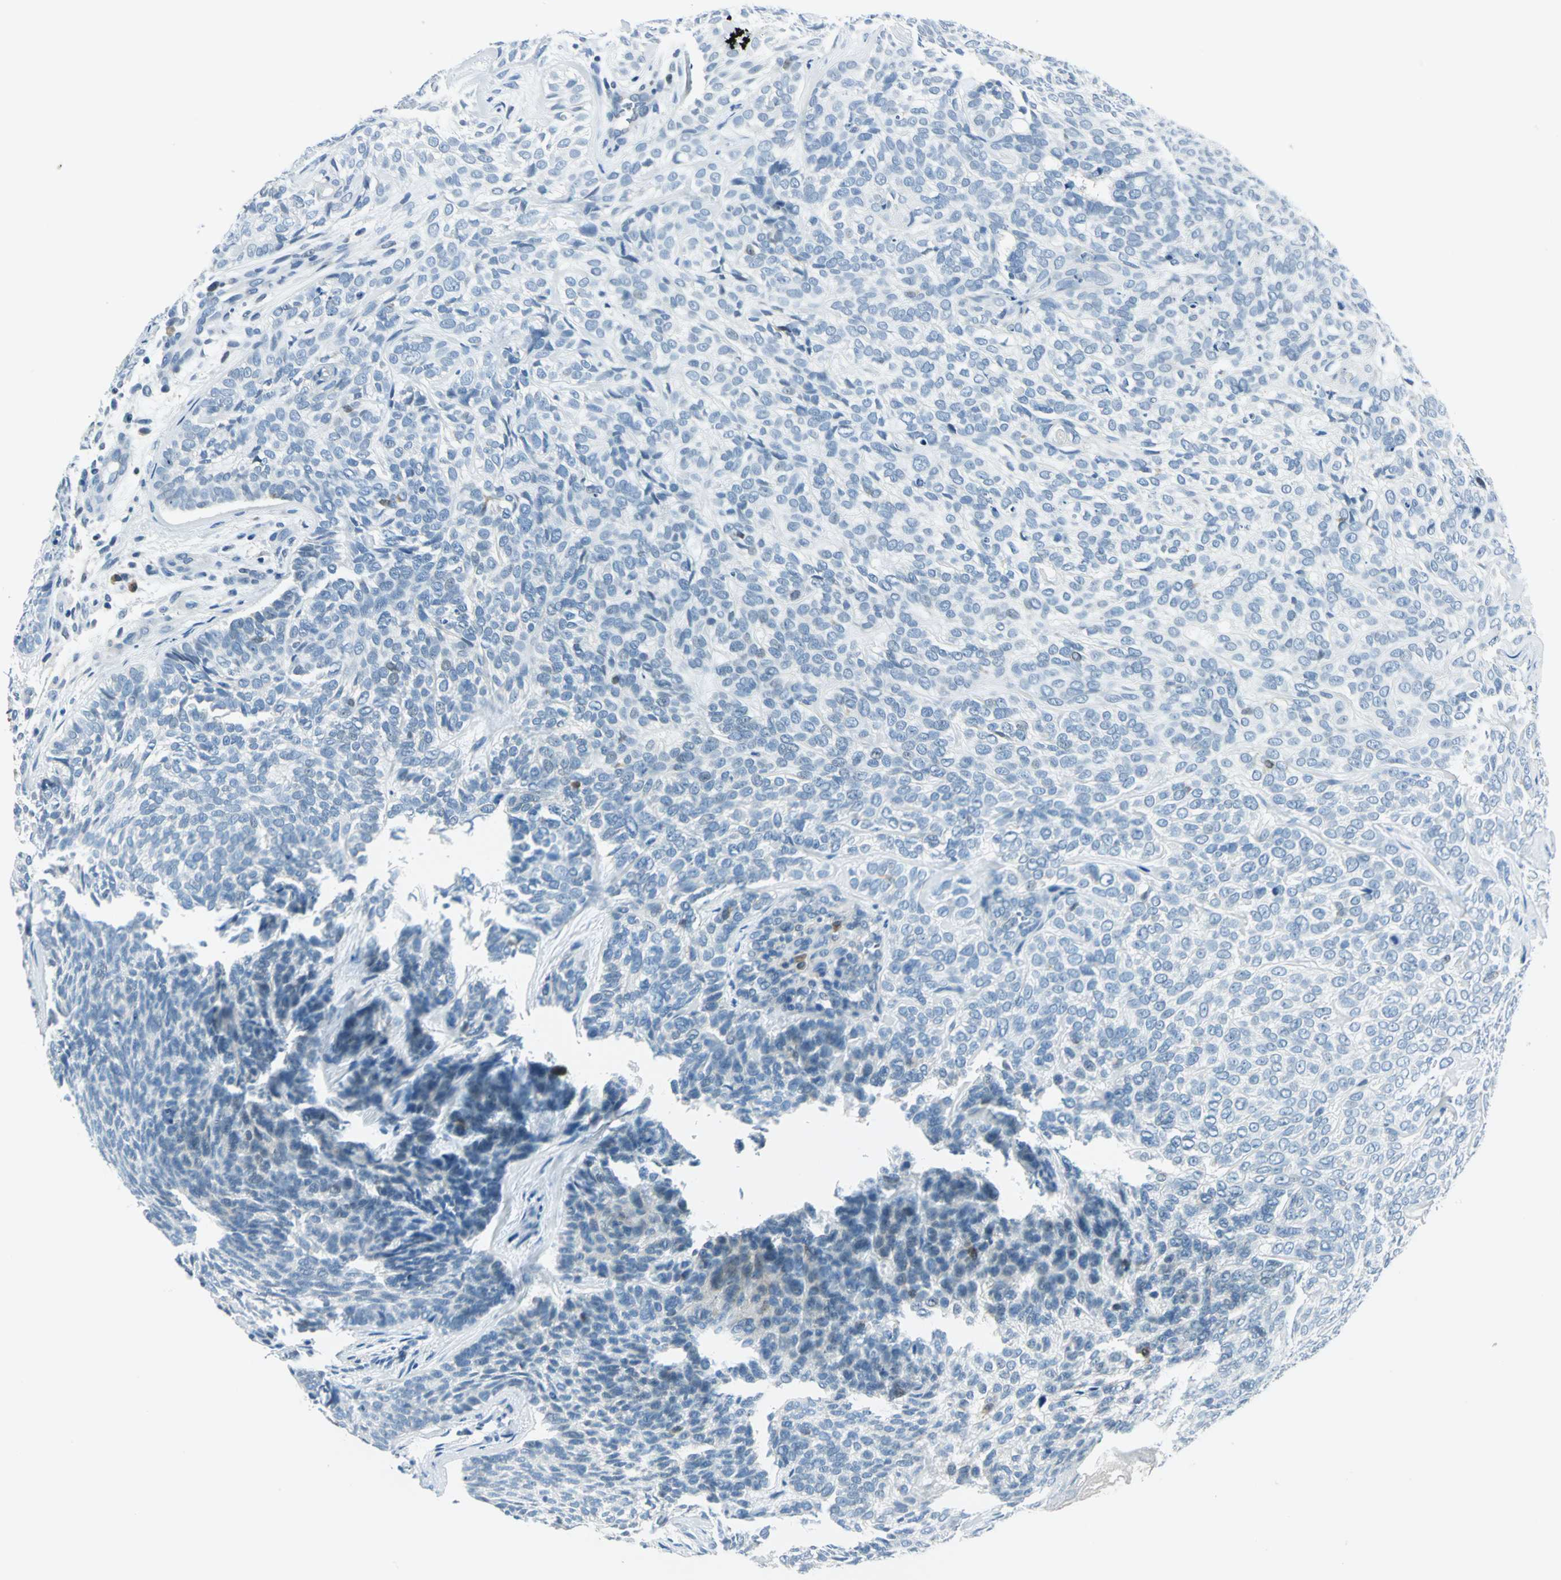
{"staining": {"intensity": "negative", "quantity": "none", "location": "none"}, "tissue": "skin cancer", "cell_type": "Tumor cells", "image_type": "cancer", "snomed": [{"axis": "morphology", "description": "Basal cell carcinoma"}, {"axis": "topography", "description": "Skin"}], "caption": "Skin cancer (basal cell carcinoma) stained for a protein using IHC reveals no staining tumor cells.", "gene": "AKR1A1", "patient": {"sex": "male", "age": 72}}